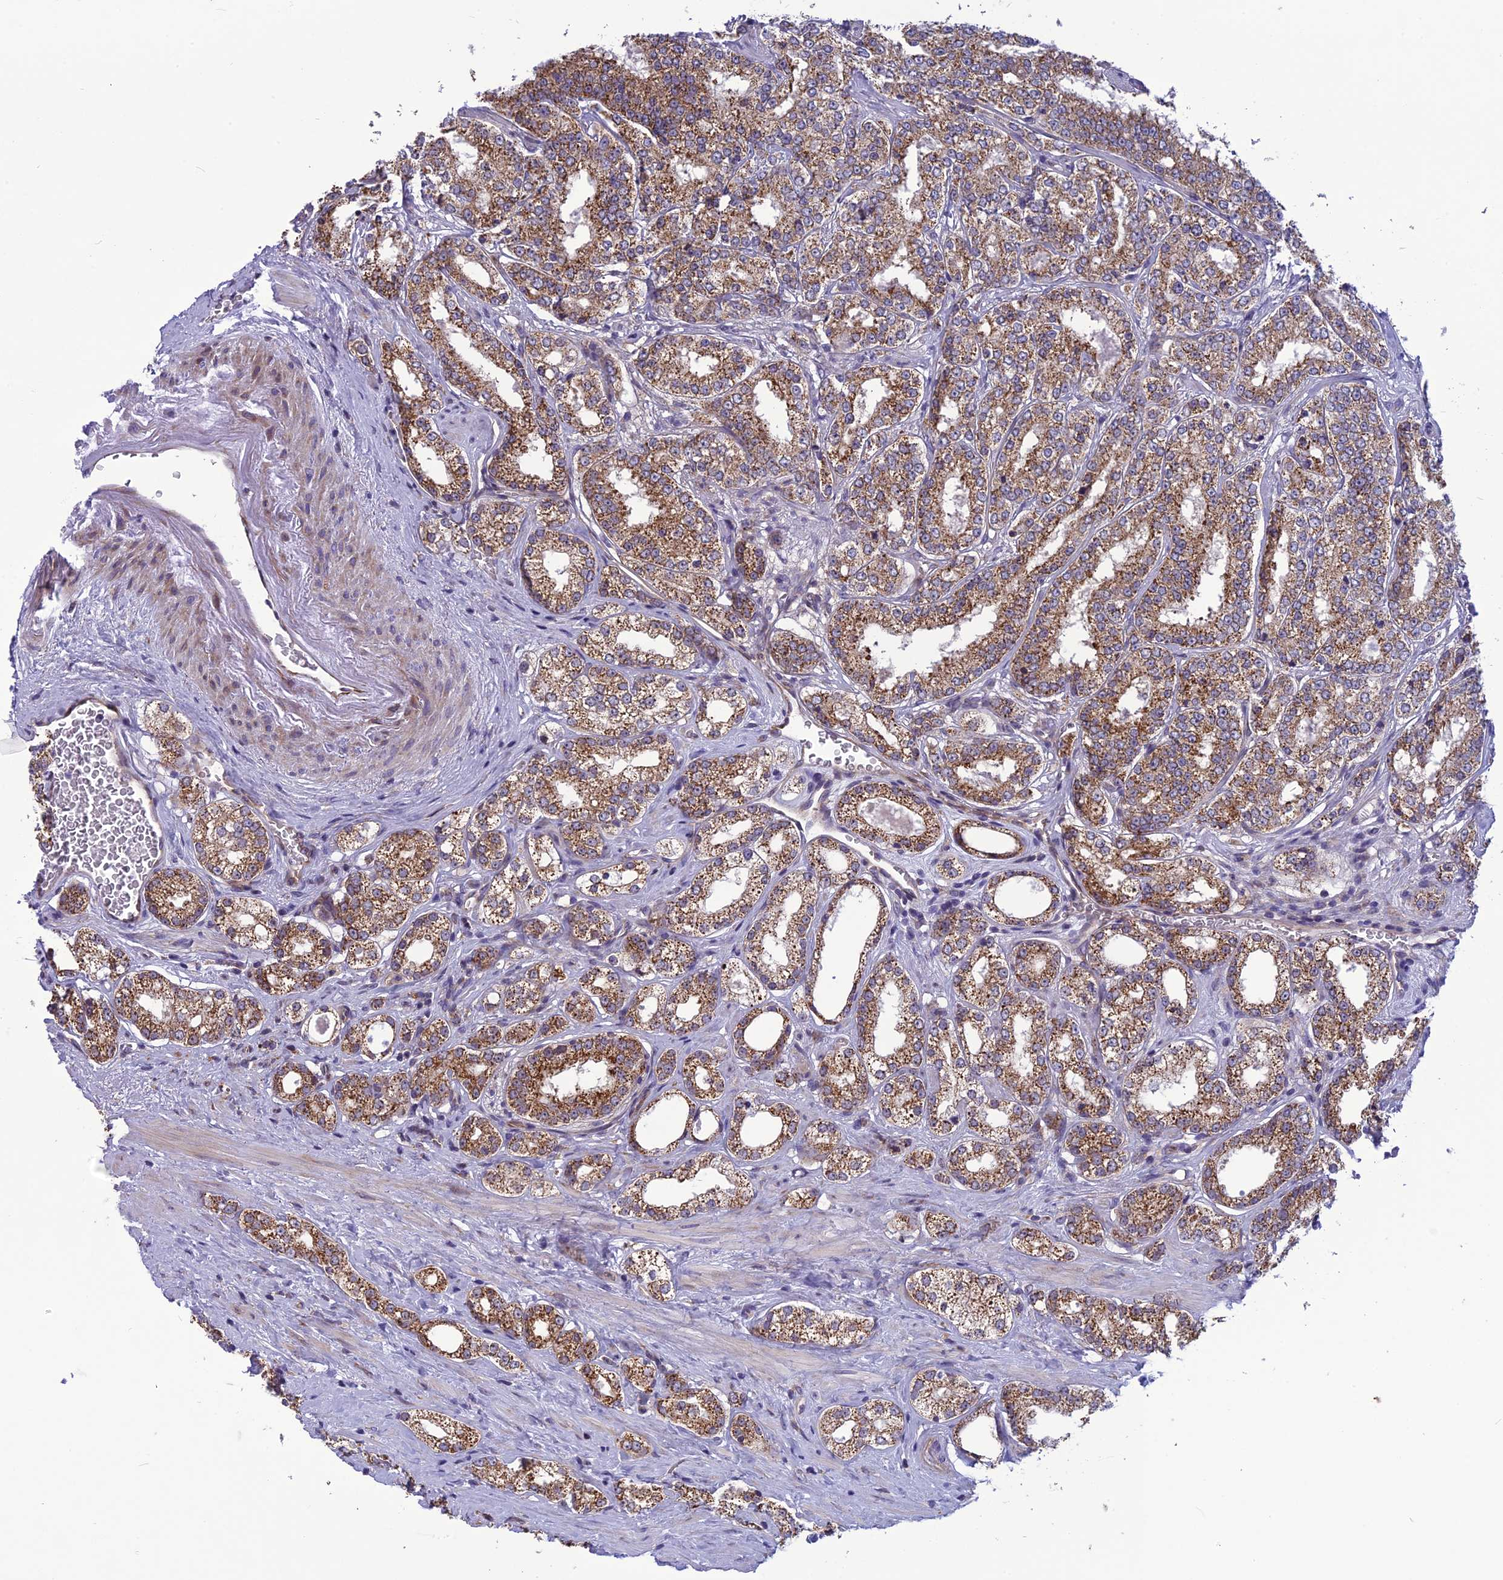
{"staining": {"intensity": "moderate", "quantity": ">75%", "location": "cytoplasmic/membranous"}, "tissue": "prostate cancer", "cell_type": "Tumor cells", "image_type": "cancer", "snomed": [{"axis": "morphology", "description": "Normal tissue, NOS"}, {"axis": "morphology", "description": "Adenocarcinoma, High grade"}, {"axis": "topography", "description": "Prostate"}], "caption": "About >75% of tumor cells in human prostate adenocarcinoma (high-grade) display moderate cytoplasmic/membranous protein staining as visualized by brown immunohistochemical staining.", "gene": "PSMF1", "patient": {"sex": "male", "age": 83}}